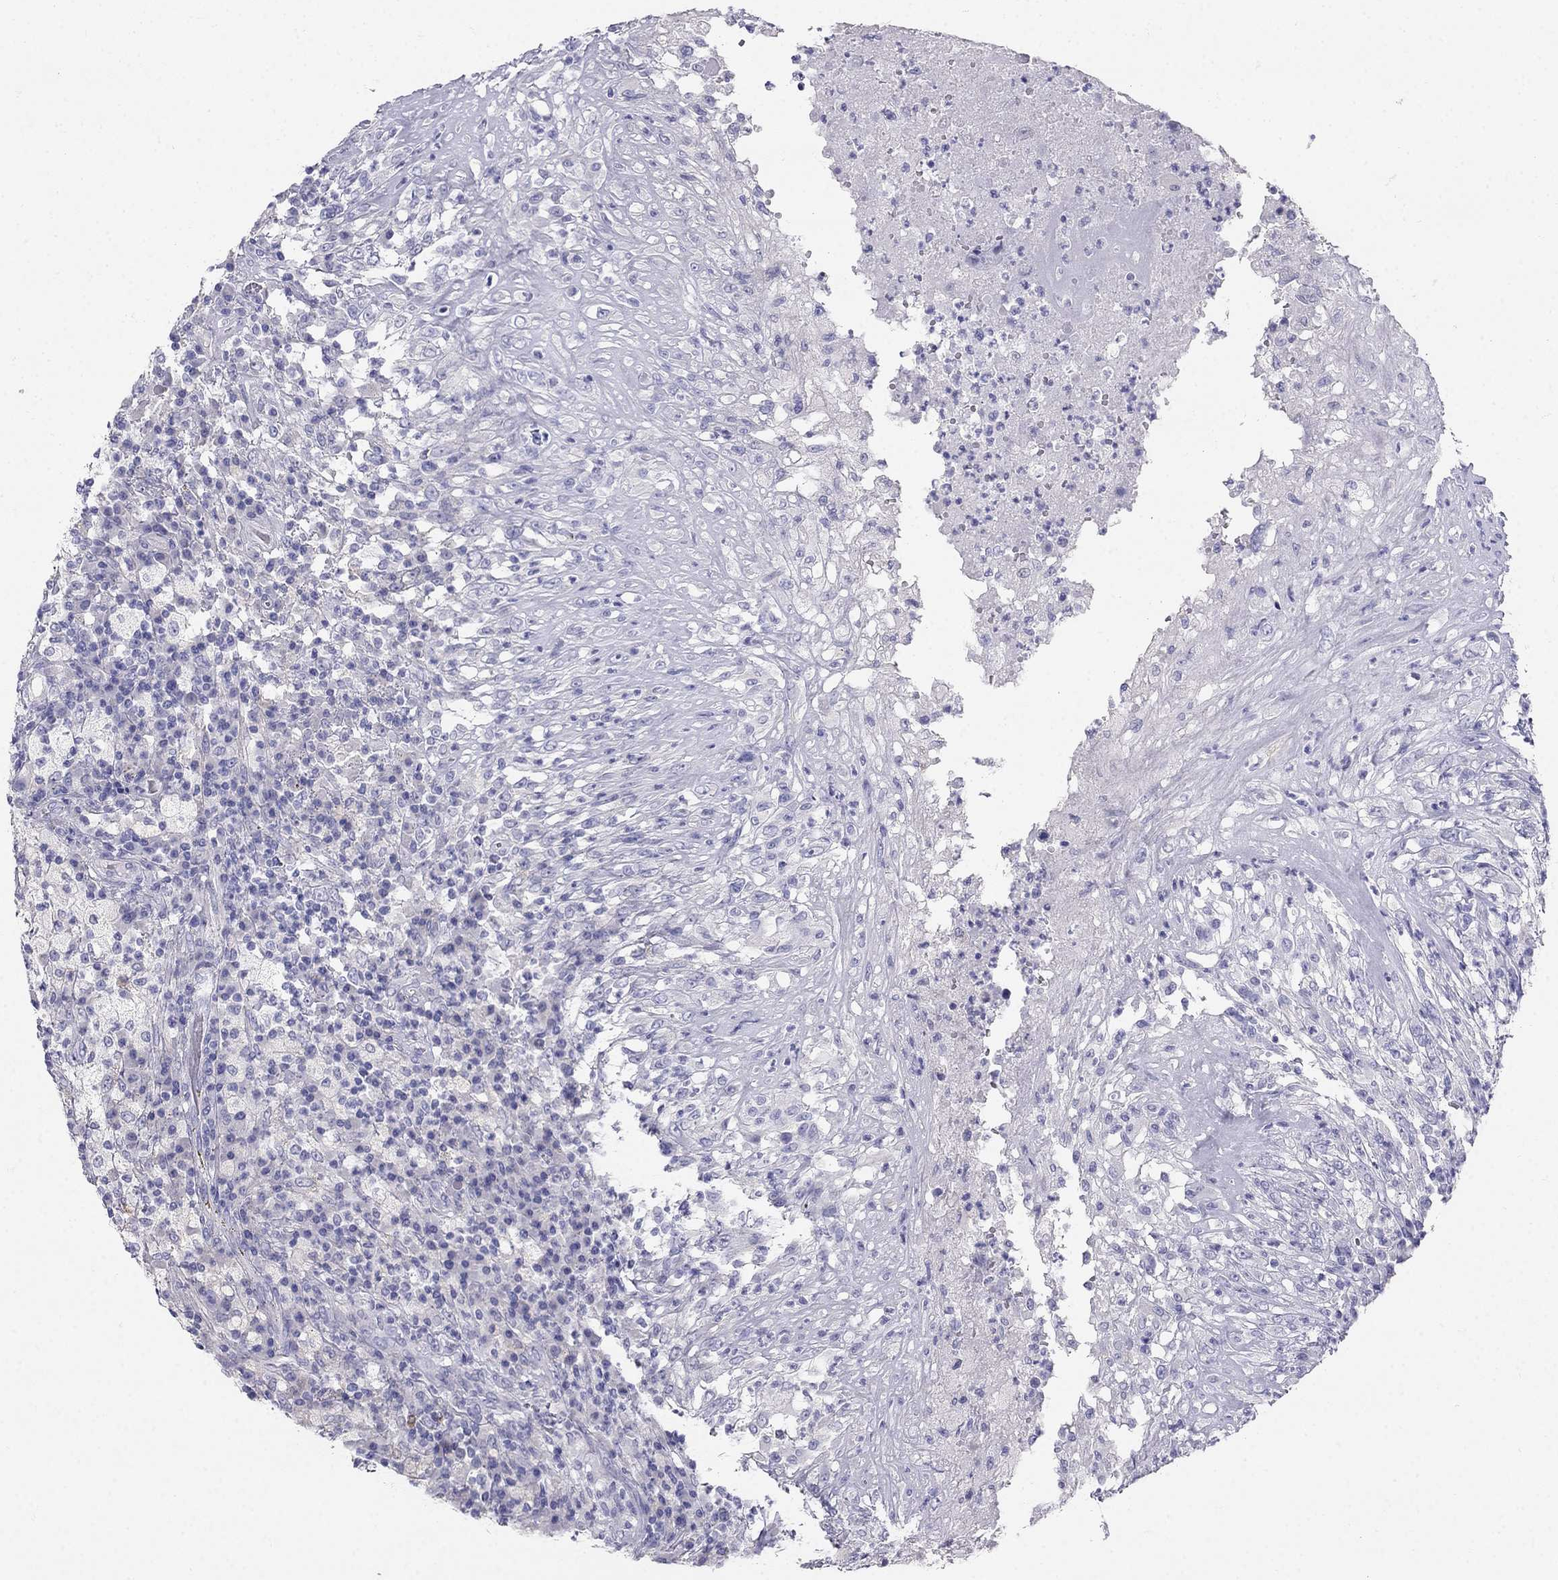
{"staining": {"intensity": "negative", "quantity": "none", "location": "none"}, "tissue": "testis cancer", "cell_type": "Tumor cells", "image_type": "cancer", "snomed": [{"axis": "morphology", "description": "Necrosis, NOS"}, {"axis": "morphology", "description": "Carcinoma, Embryonal, NOS"}, {"axis": "topography", "description": "Testis"}], "caption": "This is an immunohistochemistry histopathology image of human testis cancer. There is no positivity in tumor cells.", "gene": "RFLNA", "patient": {"sex": "male", "age": 19}}